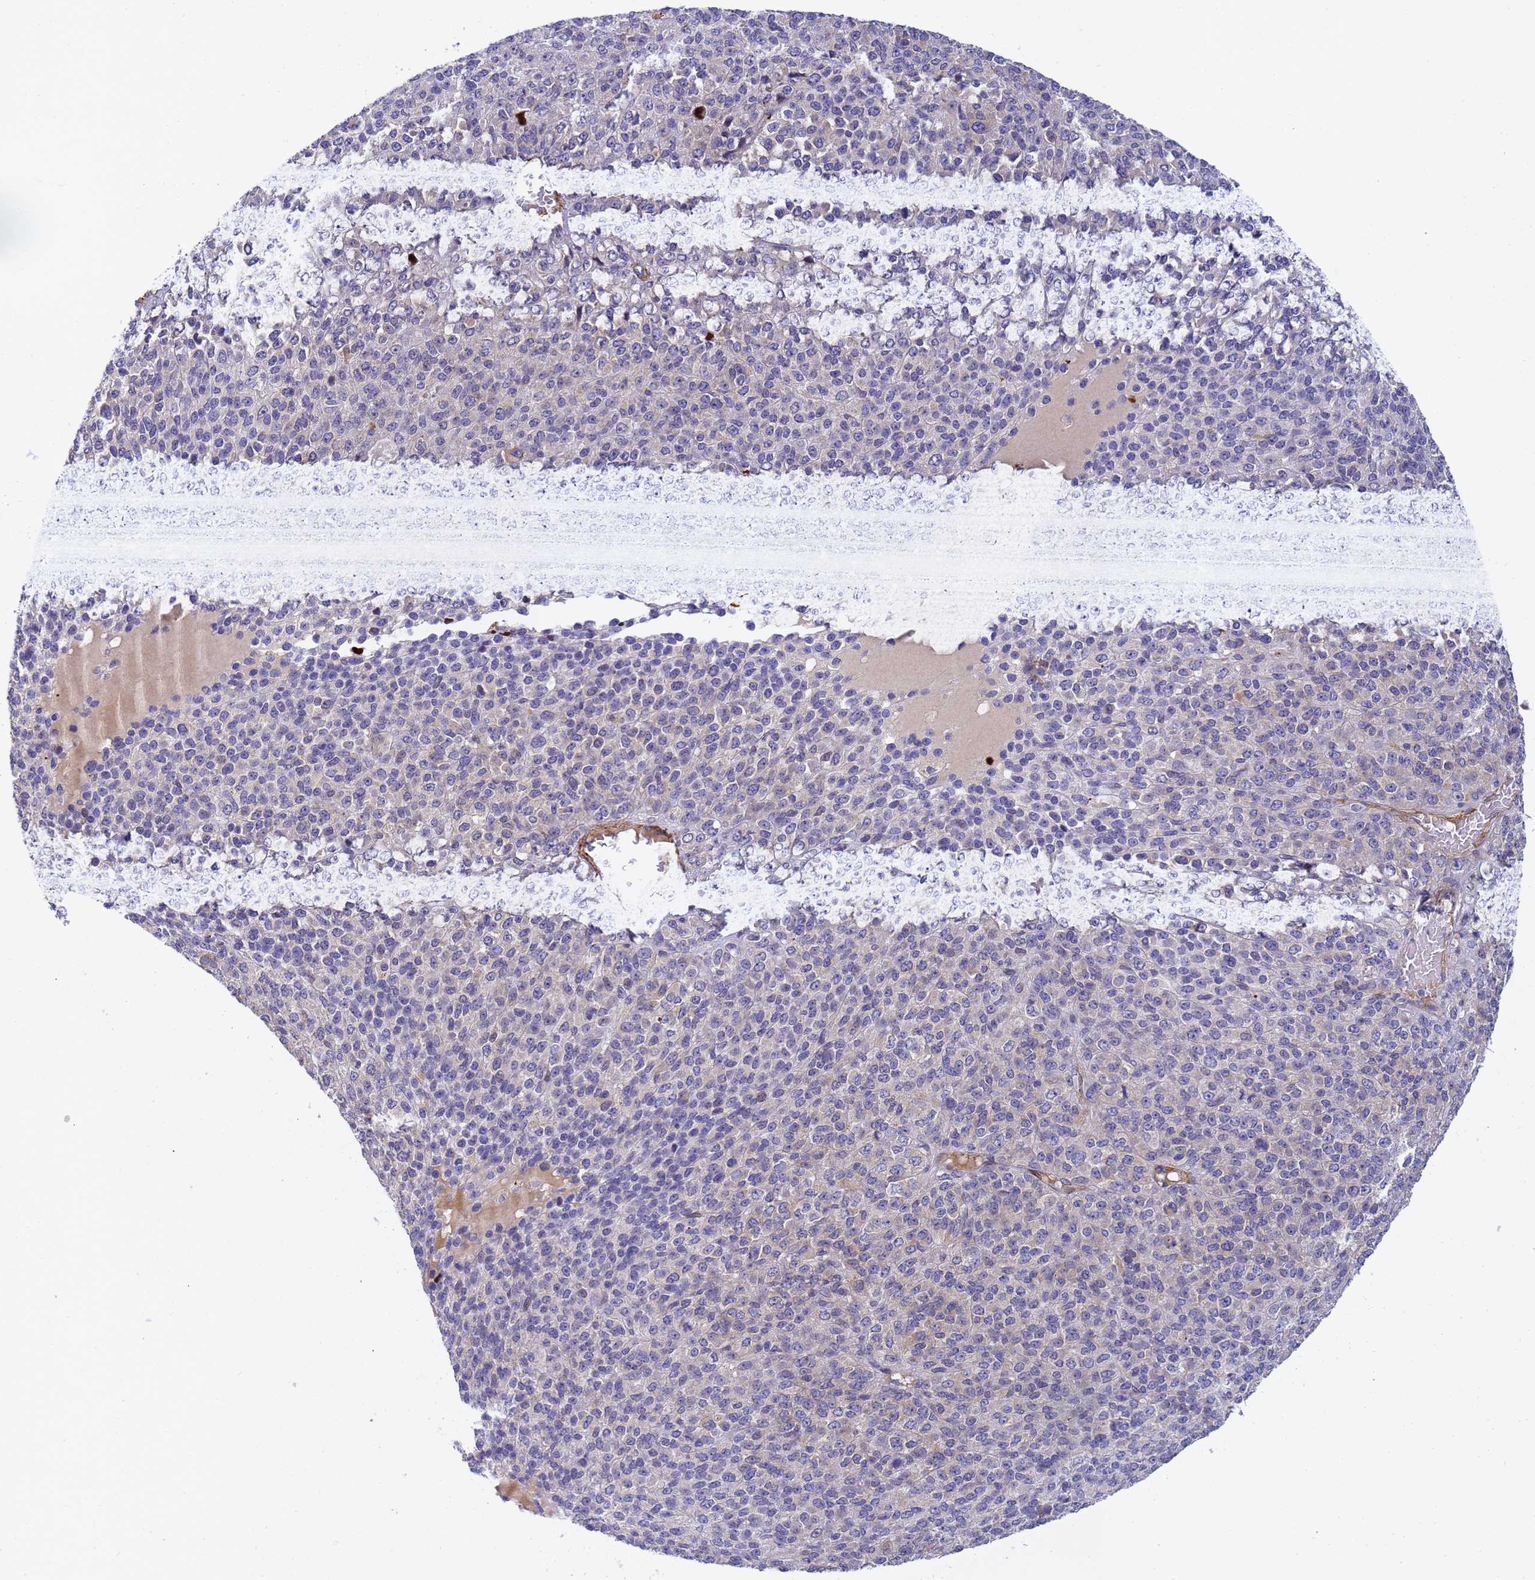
{"staining": {"intensity": "negative", "quantity": "none", "location": "none"}, "tissue": "melanoma", "cell_type": "Tumor cells", "image_type": "cancer", "snomed": [{"axis": "morphology", "description": "Malignant melanoma, Metastatic site"}, {"axis": "topography", "description": "Brain"}], "caption": "IHC photomicrograph of neoplastic tissue: malignant melanoma (metastatic site) stained with DAB (3,3'-diaminobenzidine) exhibits no significant protein expression in tumor cells.", "gene": "RALGAPA2", "patient": {"sex": "female", "age": 56}}